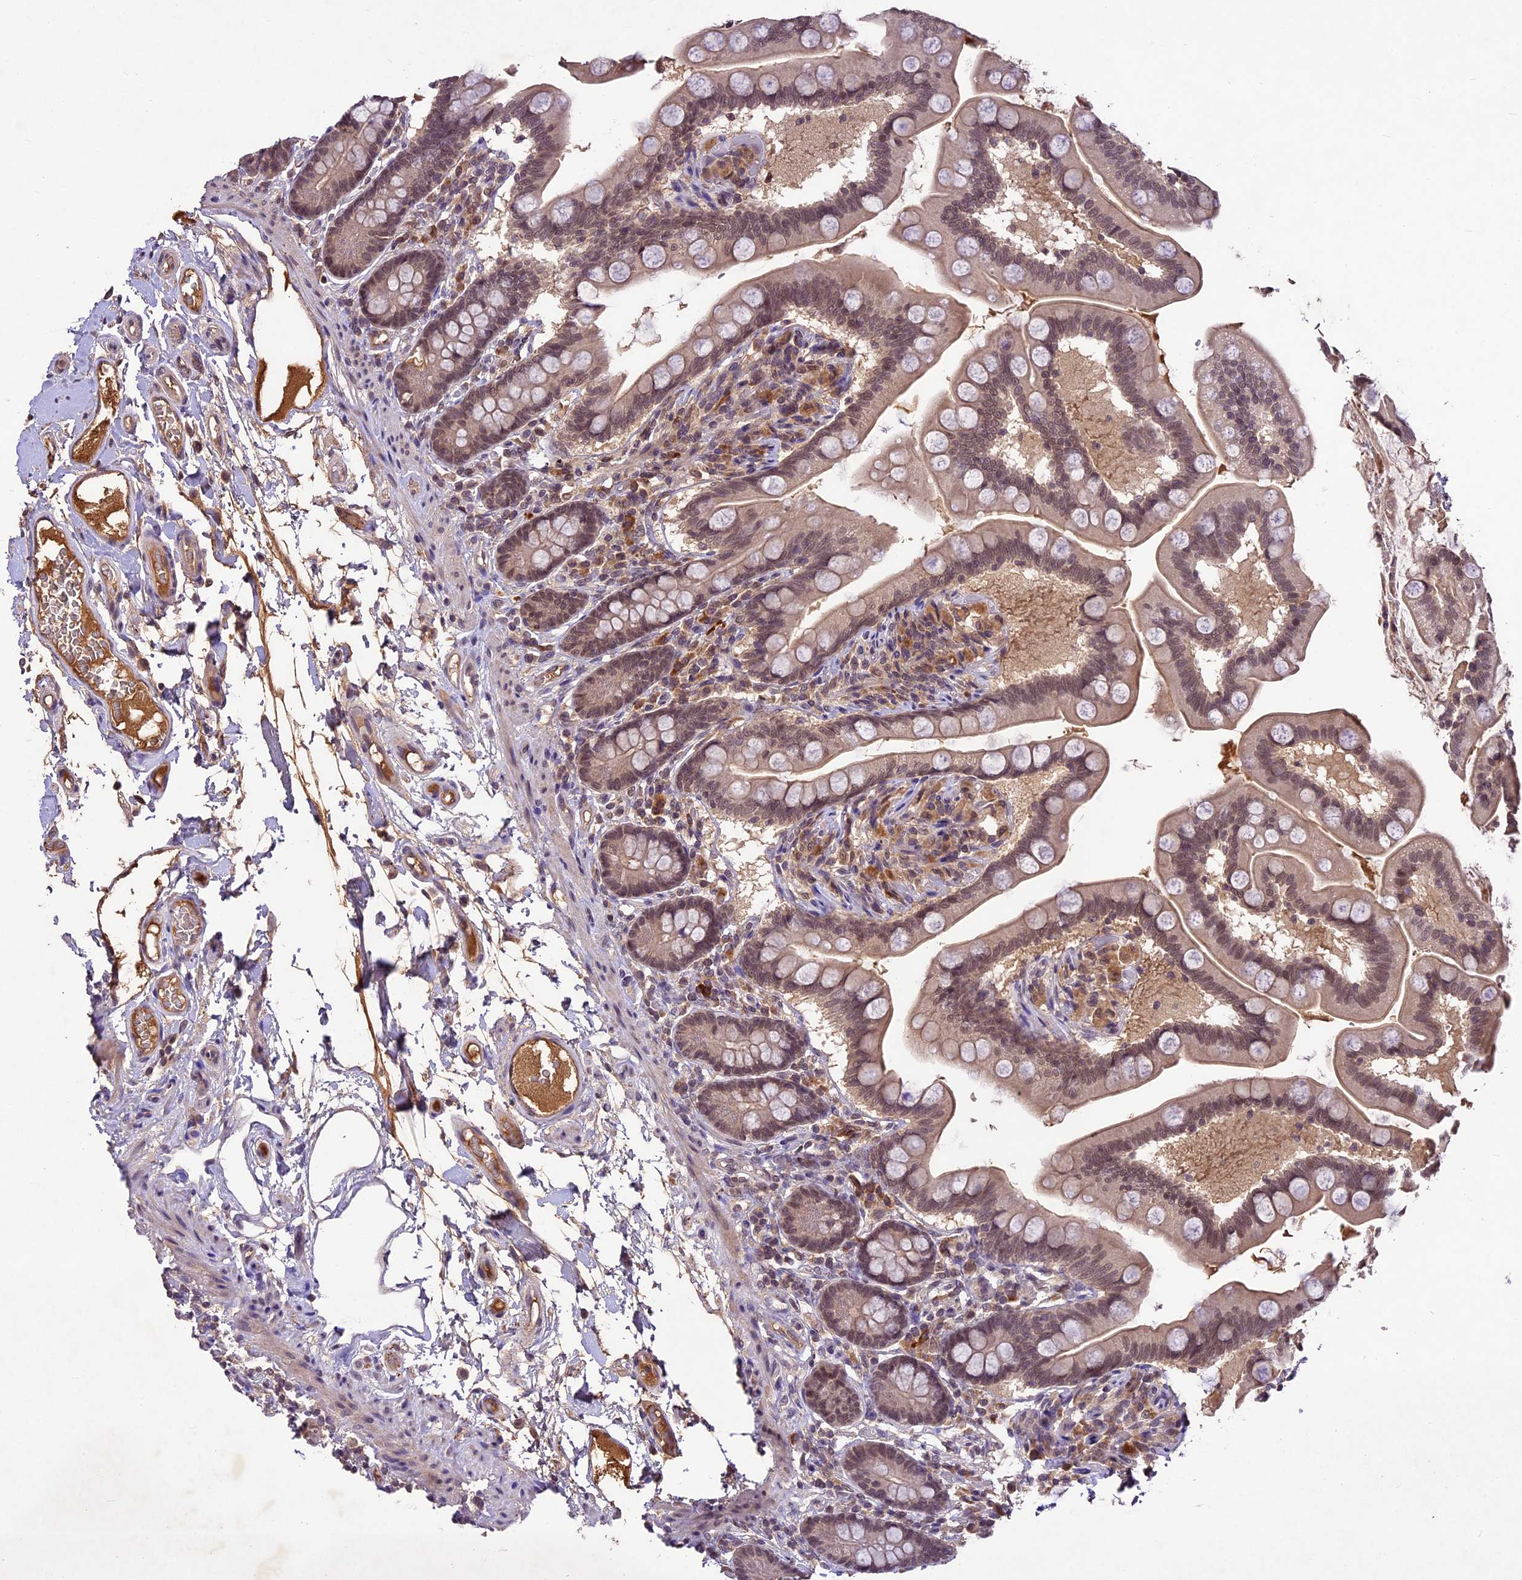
{"staining": {"intensity": "moderate", "quantity": ">75%", "location": "nuclear"}, "tissue": "small intestine", "cell_type": "Glandular cells", "image_type": "normal", "snomed": [{"axis": "morphology", "description": "Normal tissue, NOS"}, {"axis": "topography", "description": "Small intestine"}], "caption": "About >75% of glandular cells in normal small intestine show moderate nuclear protein expression as visualized by brown immunohistochemical staining.", "gene": "ATP10A", "patient": {"sex": "female", "age": 64}}